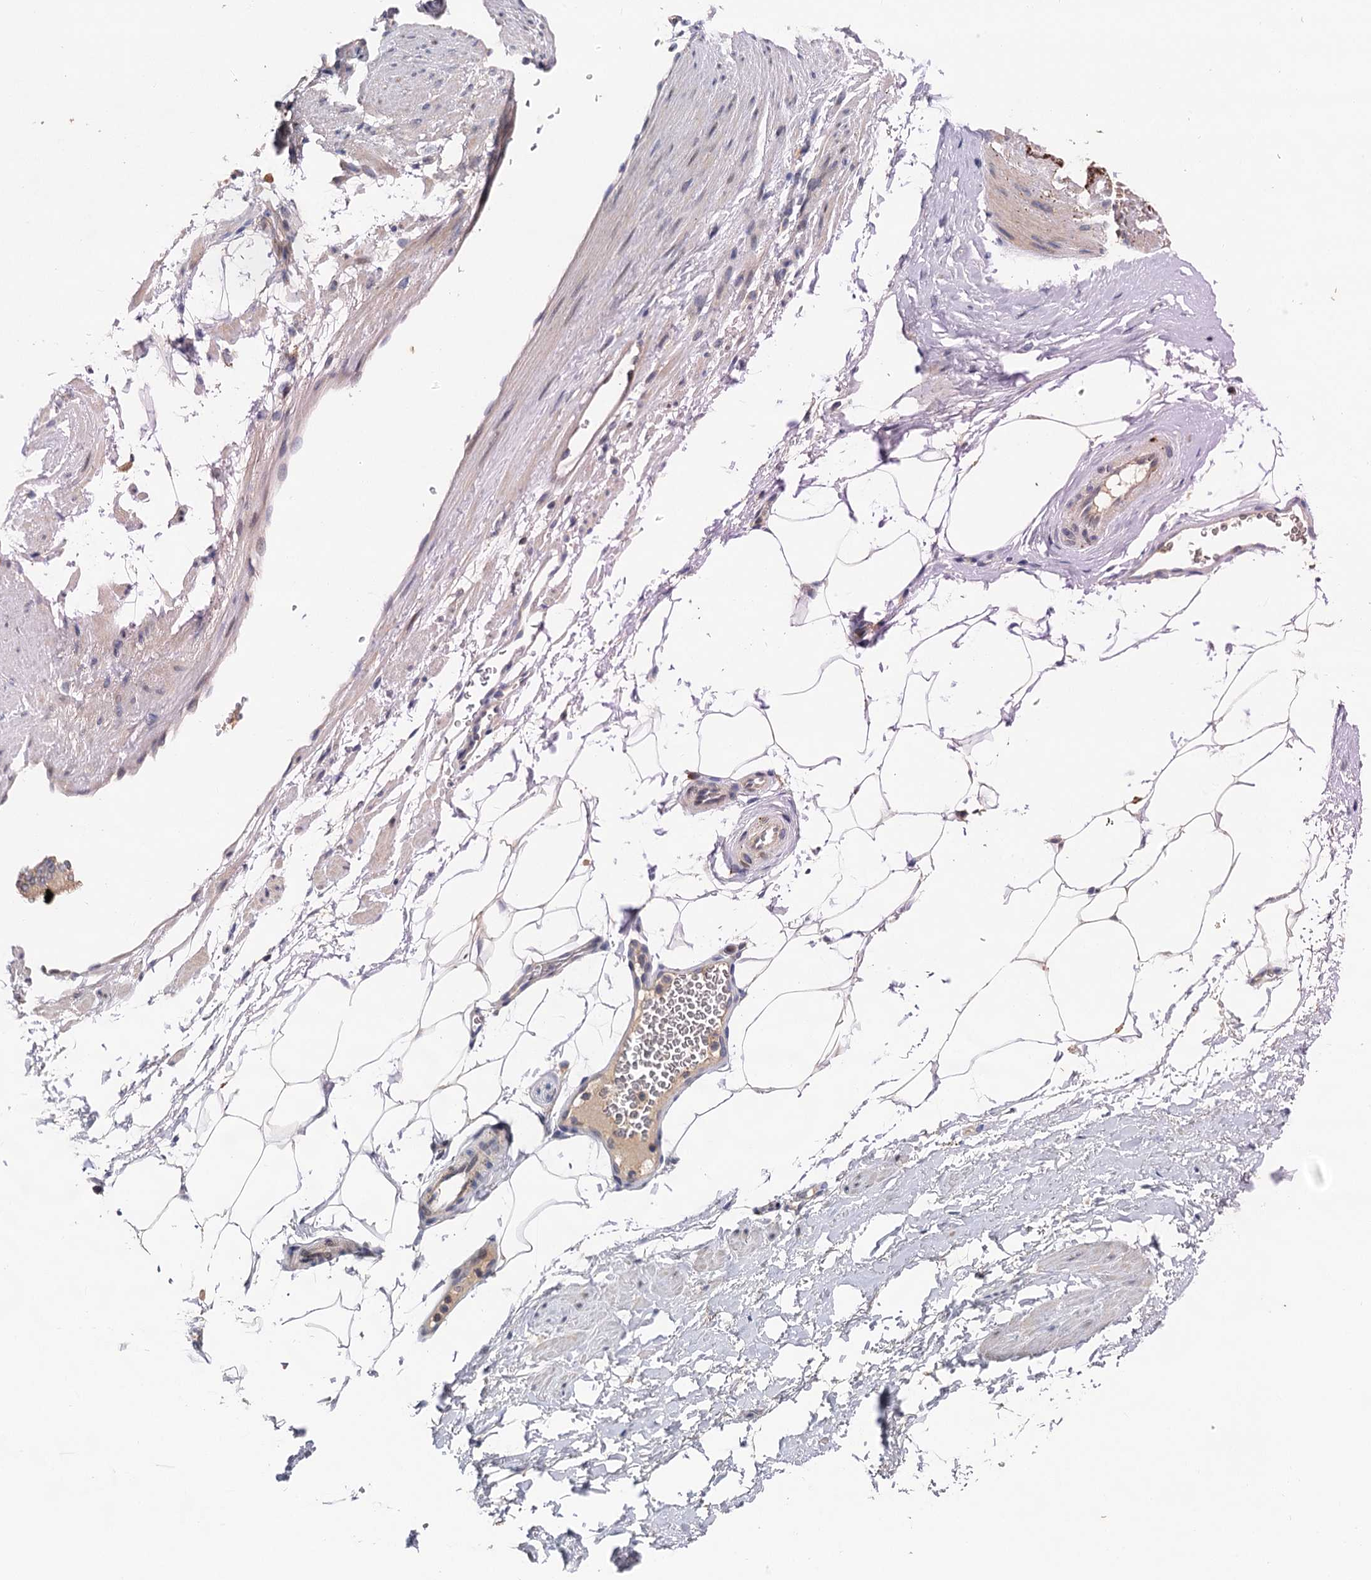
{"staining": {"intensity": "negative", "quantity": "none", "location": "none"}, "tissue": "adipose tissue", "cell_type": "Adipocytes", "image_type": "normal", "snomed": [{"axis": "morphology", "description": "Normal tissue, NOS"}, {"axis": "morphology", "description": "Adenocarcinoma, Low grade"}, {"axis": "topography", "description": "Prostate"}, {"axis": "topography", "description": "Peripheral nerve tissue"}], "caption": "This is a histopathology image of immunohistochemistry (IHC) staining of unremarkable adipose tissue, which shows no positivity in adipocytes. (Brightfield microscopy of DAB (3,3'-diaminobenzidine) immunohistochemistry (IHC) at high magnification).", "gene": "TMEM39A", "patient": {"sex": "male", "age": 63}}